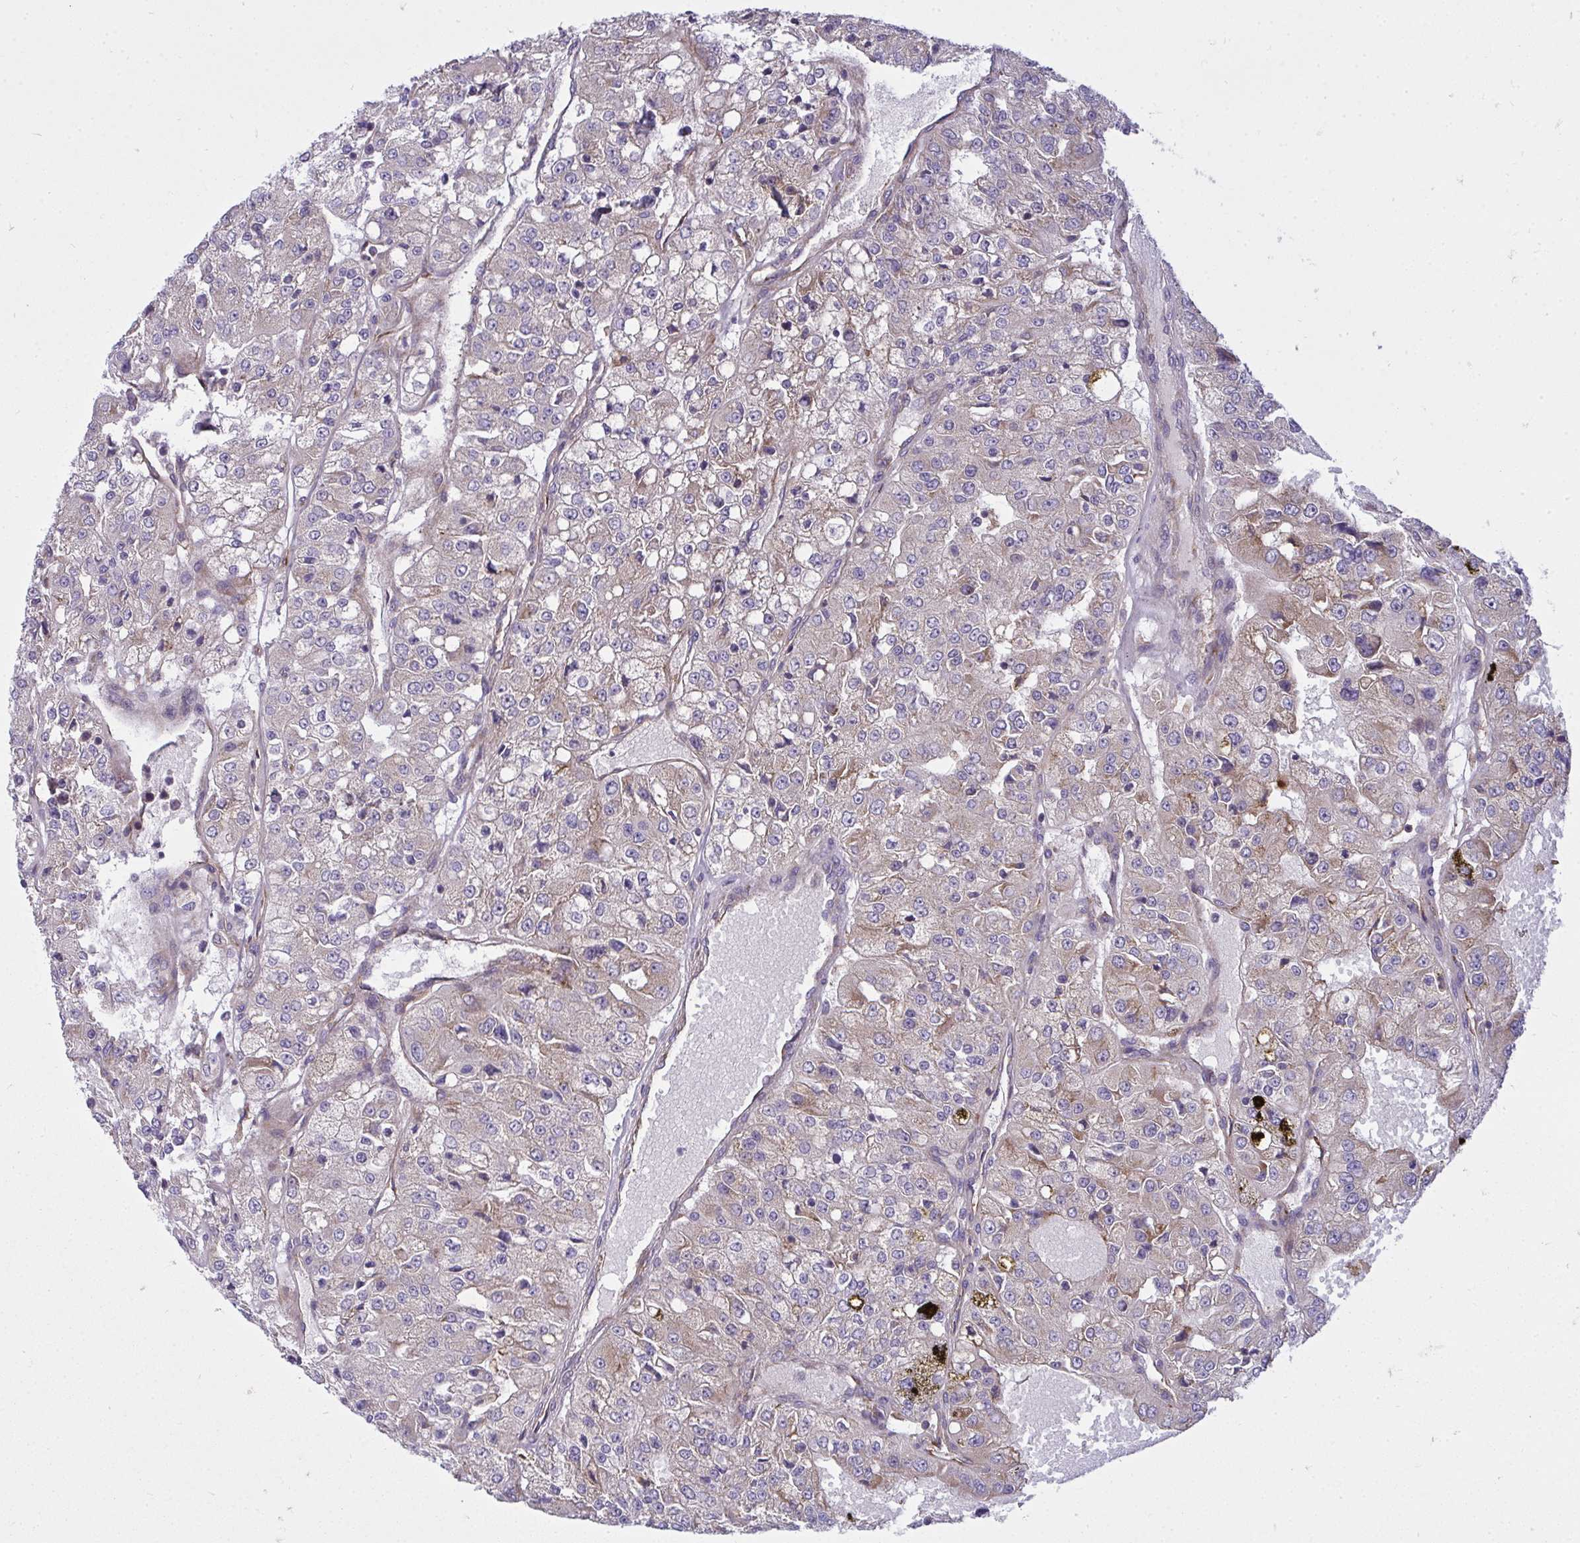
{"staining": {"intensity": "weak", "quantity": "<25%", "location": "cytoplasmic/membranous"}, "tissue": "renal cancer", "cell_type": "Tumor cells", "image_type": "cancer", "snomed": [{"axis": "morphology", "description": "Adenocarcinoma, NOS"}, {"axis": "topography", "description": "Kidney"}], "caption": "DAB (3,3'-diaminobenzidine) immunohistochemical staining of adenocarcinoma (renal) shows no significant positivity in tumor cells. Nuclei are stained in blue.", "gene": "GFPT2", "patient": {"sex": "female", "age": 63}}